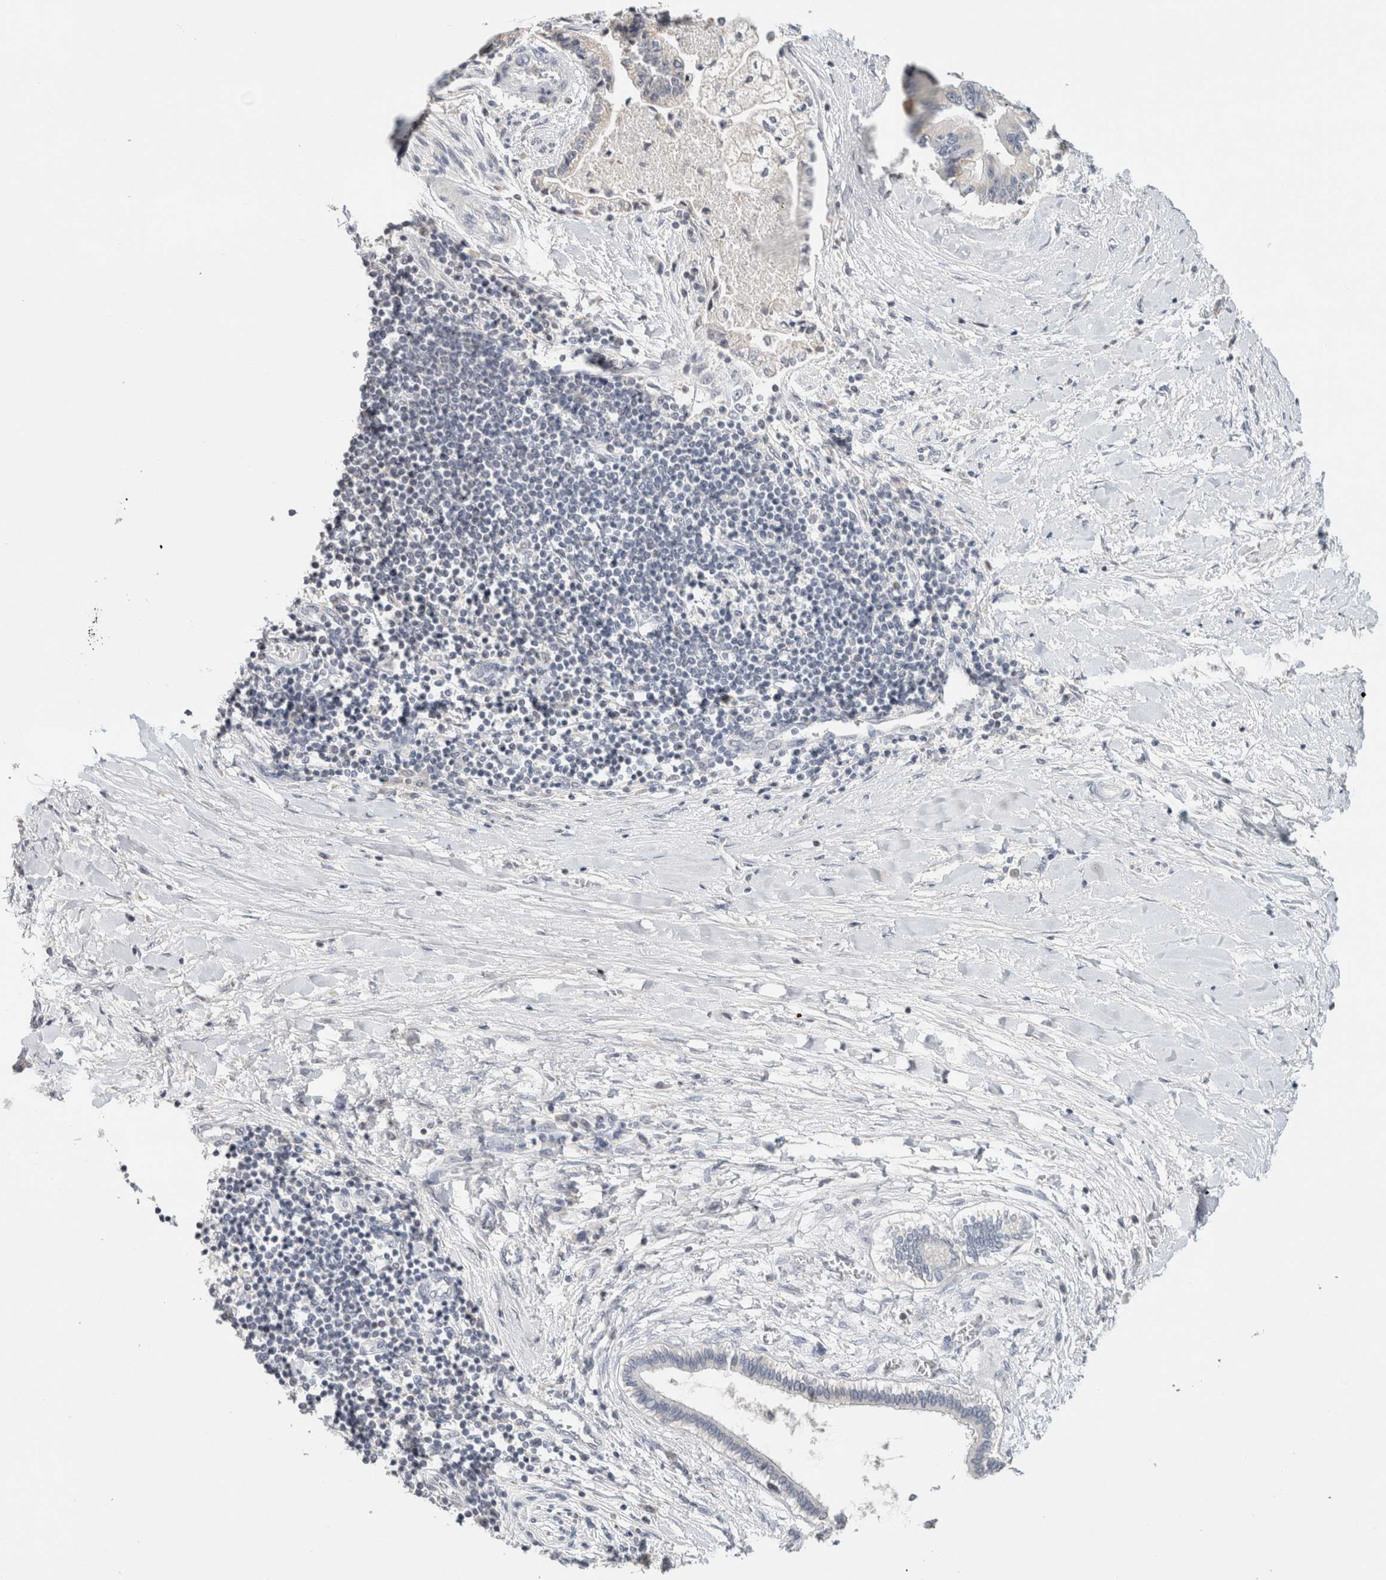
{"staining": {"intensity": "negative", "quantity": "none", "location": "none"}, "tissue": "liver cancer", "cell_type": "Tumor cells", "image_type": "cancer", "snomed": [{"axis": "morphology", "description": "Cholangiocarcinoma"}, {"axis": "topography", "description": "Liver"}], "caption": "Liver cancer (cholangiocarcinoma) was stained to show a protein in brown. There is no significant staining in tumor cells.", "gene": "CRAT", "patient": {"sex": "male", "age": 50}}